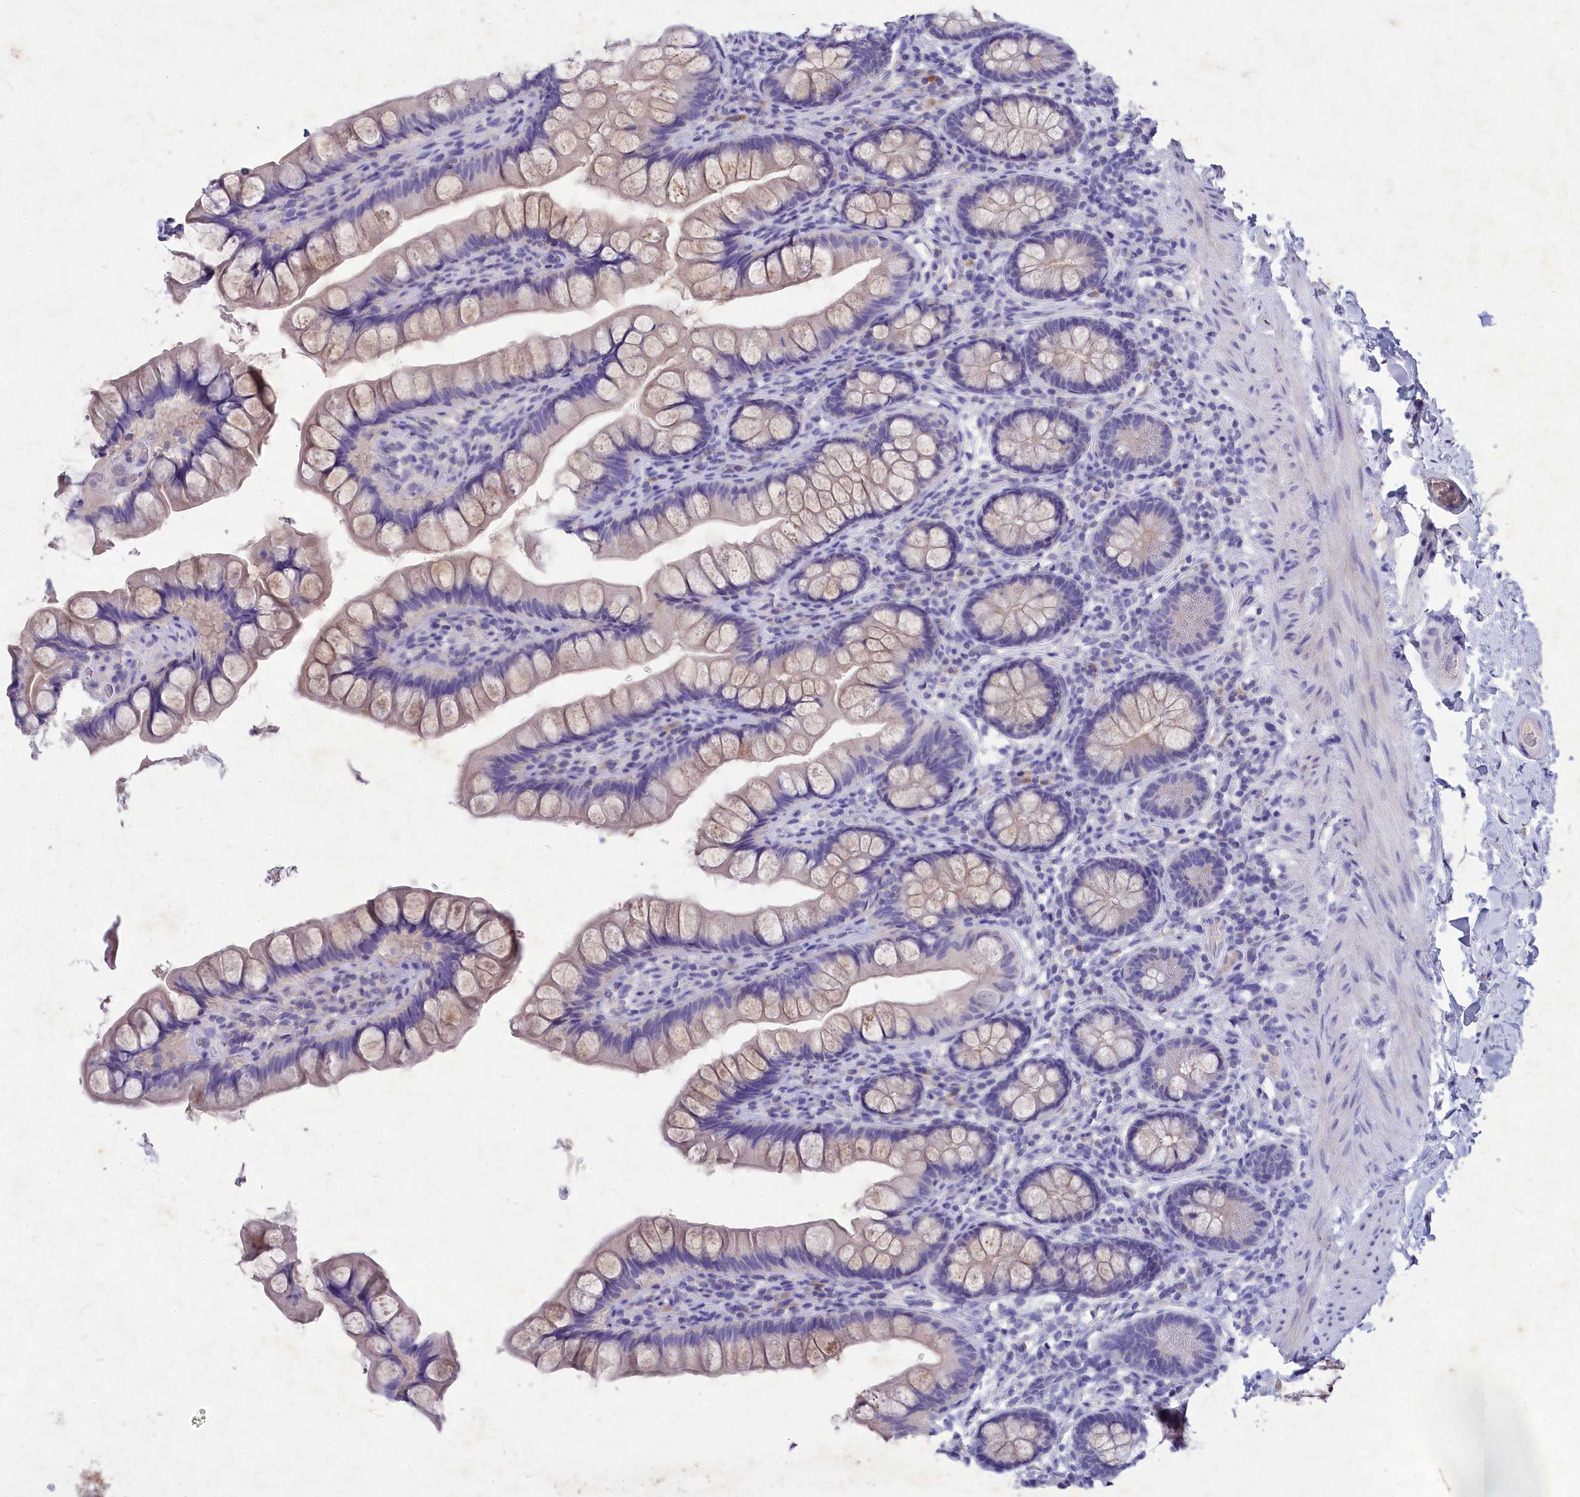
{"staining": {"intensity": "weak", "quantity": "<25%", "location": "cytoplasmic/membranous"}, "tissue": "small intestine", "cell_type": "Glandular cells", "image_type": "normal", "snomed": [{"axis": "morphology", "description": "Normal tissue, NOS"}, {"axis": "topography", "description": "Small intestine"}], "caption": "Immunohistochemical staining of unremarkable human small intestine demonstrates no significant staining in glandular cells. (DAB immunohistochemistry, high magnification).", "gene": "DEFB119", "patient": {"sex": "male", "age": 70}}